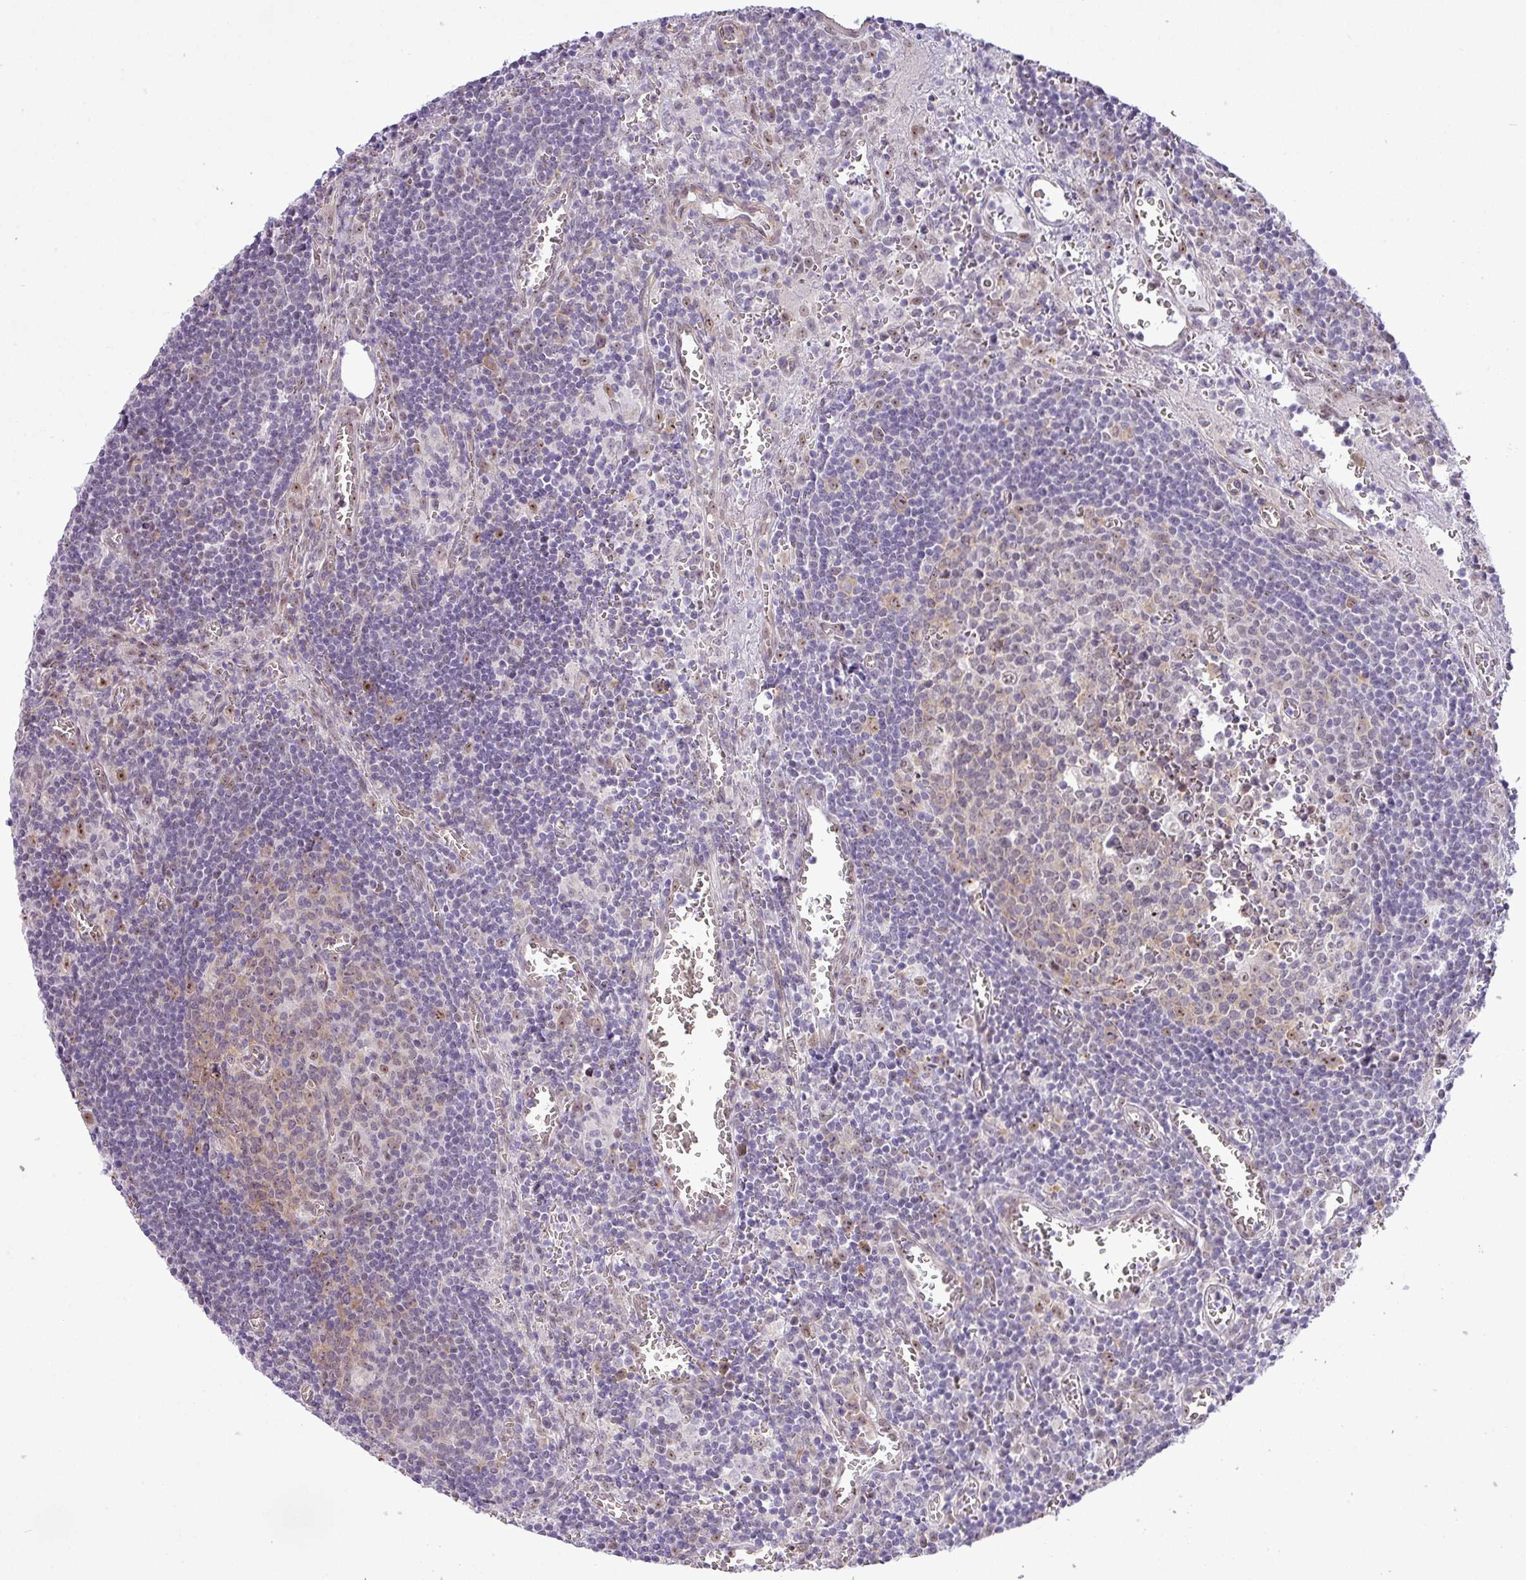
{"staining": {"intensity": "weak", "quantity": "25%-75%", "location": "cytoplasmic/membranous,nuclear"}, "tissue": "lymph node", "cell_type": "Germinal center cells", "image_type": "normal", "snomed": [{"axis": "morphology", "description": "Normal tissue, NOS"}, {"axis": "topography", "description": "Lymph node"}], "caption": "The image shows a brown stain indicating the presence of a protein in the cytoplasmic/membranous,nuclear of germinal center cells in lymph node.", "gene": "MAK16", "patient": {"sex": "male", "age": 50}}